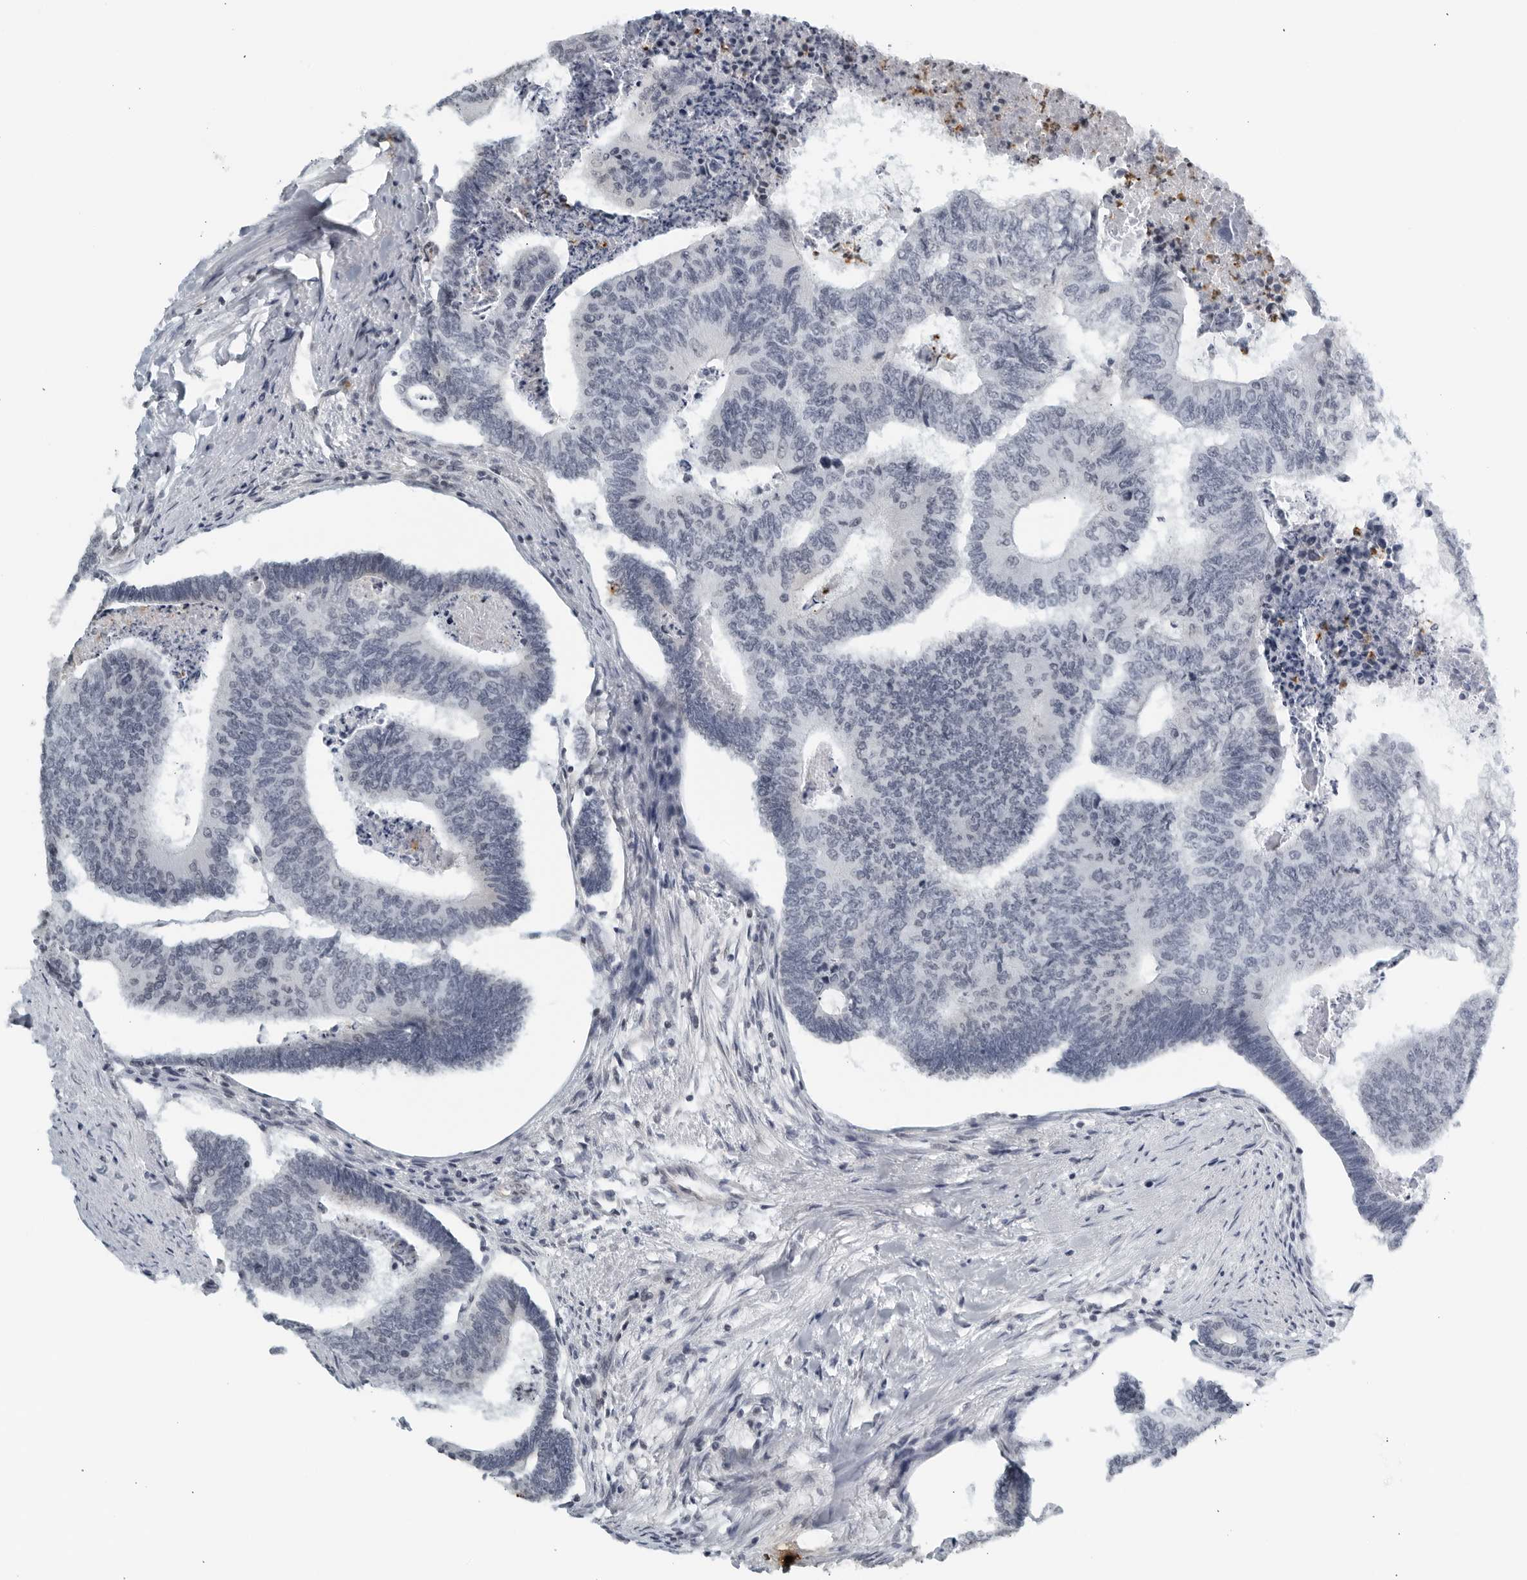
{"staining": {"intensity": "negative", "quantity": "none", "location": "none"}, "tissue": "colorectal cancer", "cell_type": "Tumor cells", "image_type": "cancer", "snomed": [{"axis": "morphology", "description": "Adenocarcinoma, NOS"}, {"axis": "topography", "description": "Colon"}], "caption": "This image is of adenocarcinoma (colorectal) stained with immunohistochemistry to label a protein in brown with the nuclei are counter-stained blue. There is no staining in tumor cells. The staining is performed using DAB (3,3'-diaminobenzidine) brown chromogen with nuclei counter-stained in using hematoxylin.", "gene": "KLK7", "patient": {"sex": "female", "age": 67}}